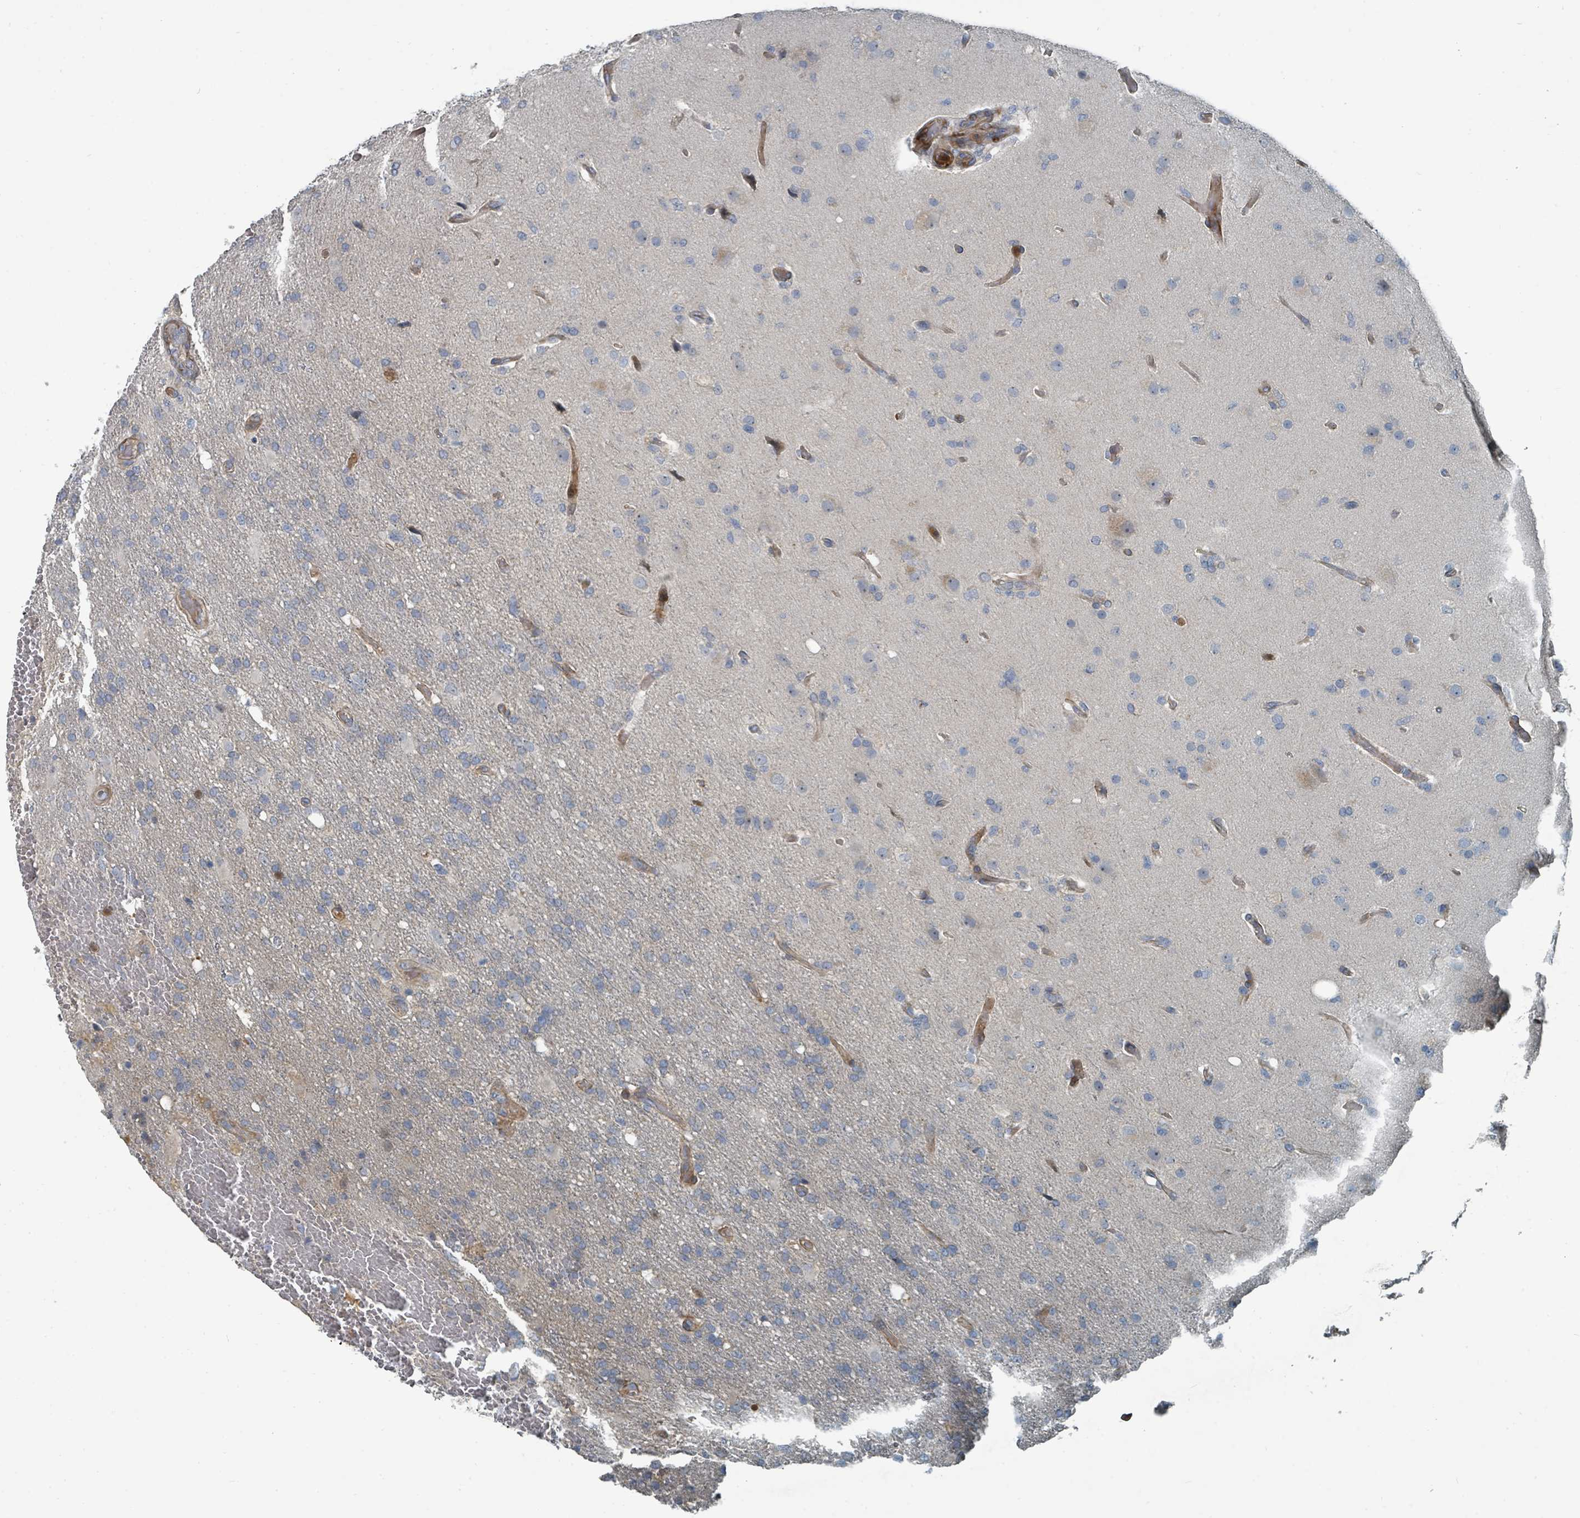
{"staining": {"intensity": "negative", "quantity": "none", "location": "none"}, "tissue": "glioma", "cell_type": "Tumor cells", "image_type": "cancer", "snomed": [{"axis": "morphology", "description": "Glioma, malignant, High grade"}, {"axis": "topography", "description": "Brain"}], "caption": "High magnification brightfield microscopy of glioma stained with DAB (brown) and counterstained with hematoxylin (blue): tumor cells show no significant staining. (Immunohistochemistry (ihc), brightfield microscopy, high magnification).", "gene": "SLC44A5", "patient": {"sex": "female", "age": 74}}